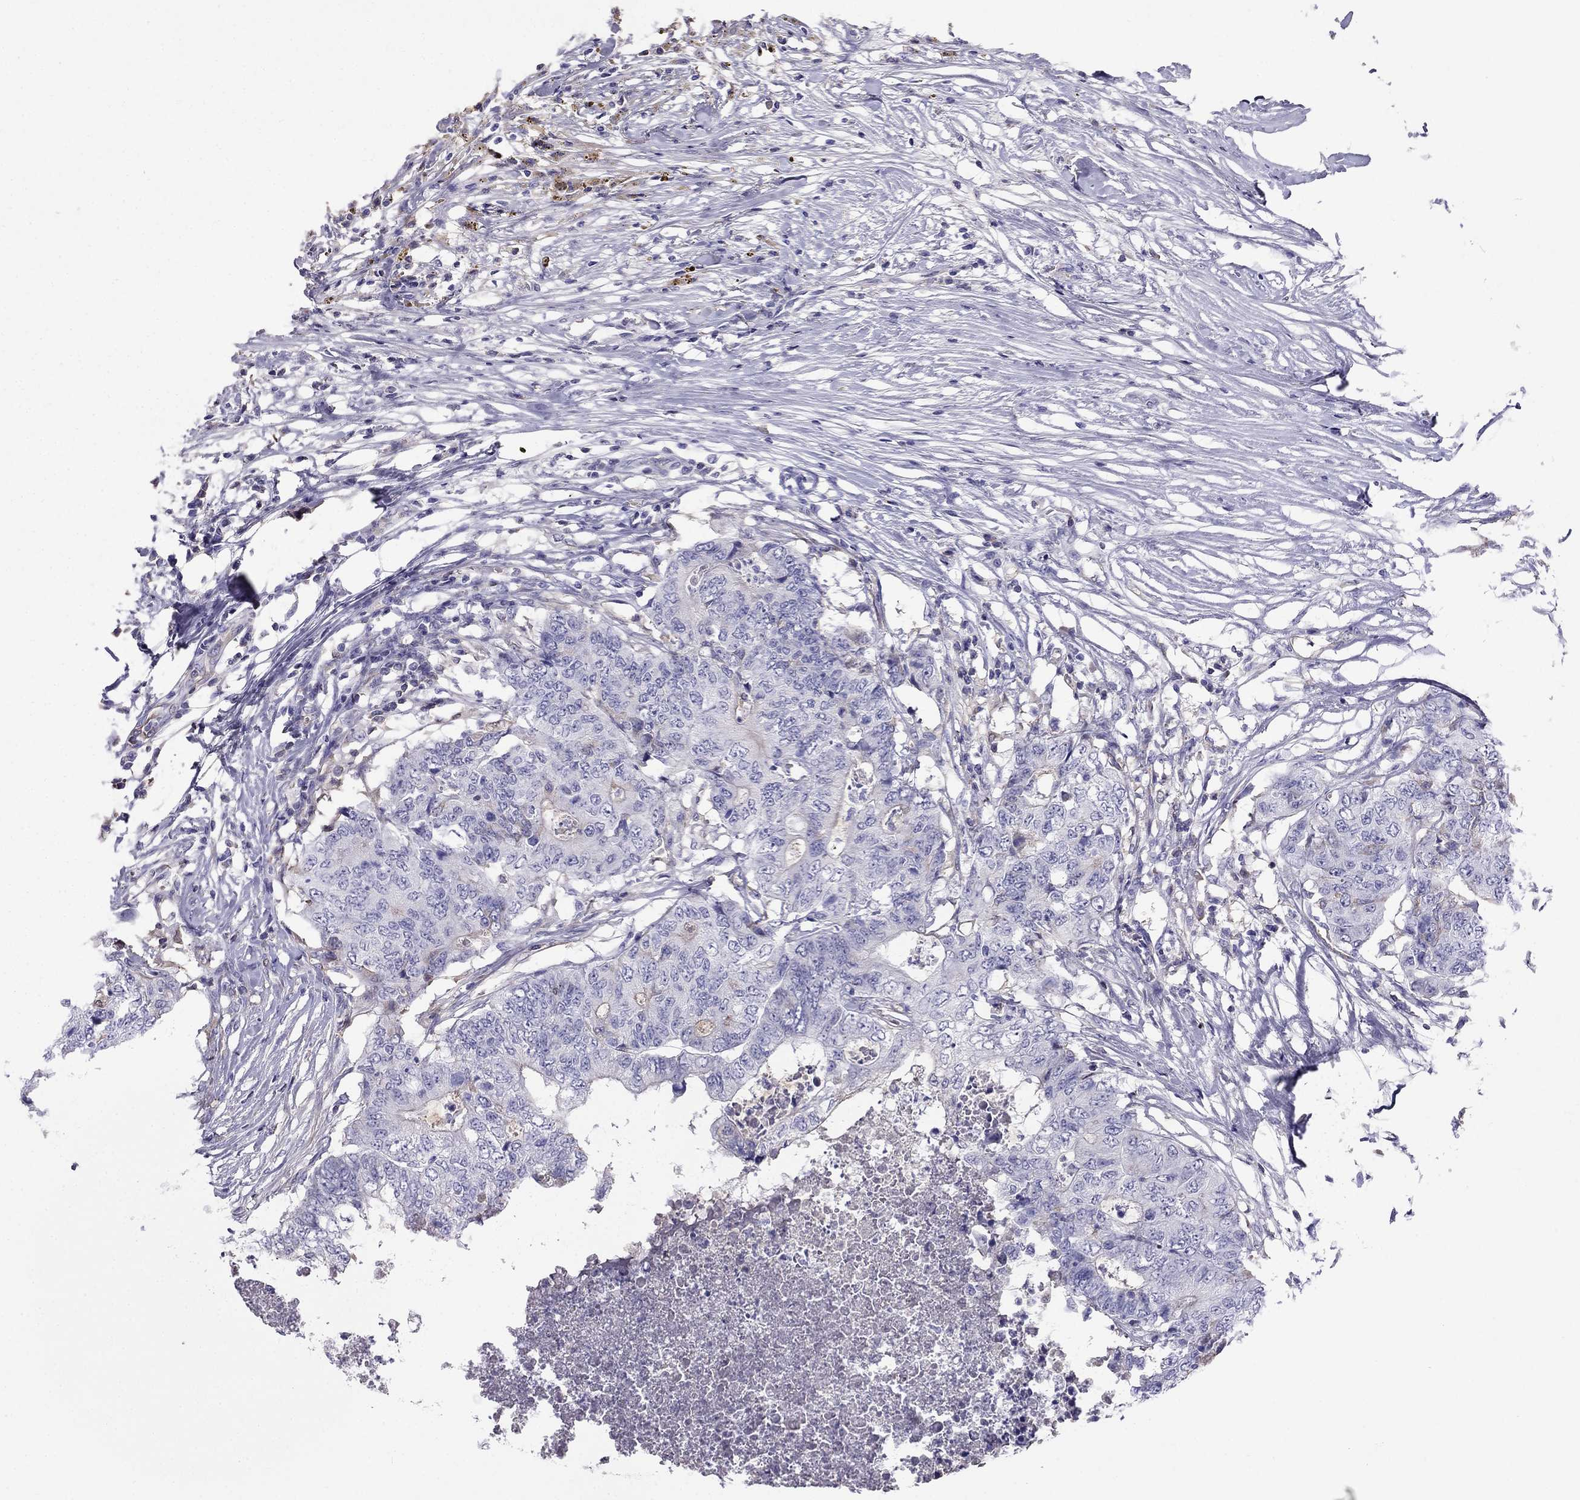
{"staining": {"intensity": "weak", "quantity": "<25%", "location": "cytoplasmic/membranous"}, "tissue": "colorectal cancer", "cell_type": "Tumor cells", "image_type": "cancer", "snomed": [{"axis": "morphology", "description": "Adenocarcinoma, NOS"}, {"axis": "topography", "description": "Colon"}], "caption": "Human colorectal cancer stained for a protein using IHC displays no expression in tumor cells.", "gene": "TBC1D21", "patient": {"sex": "female", "age": 48}}